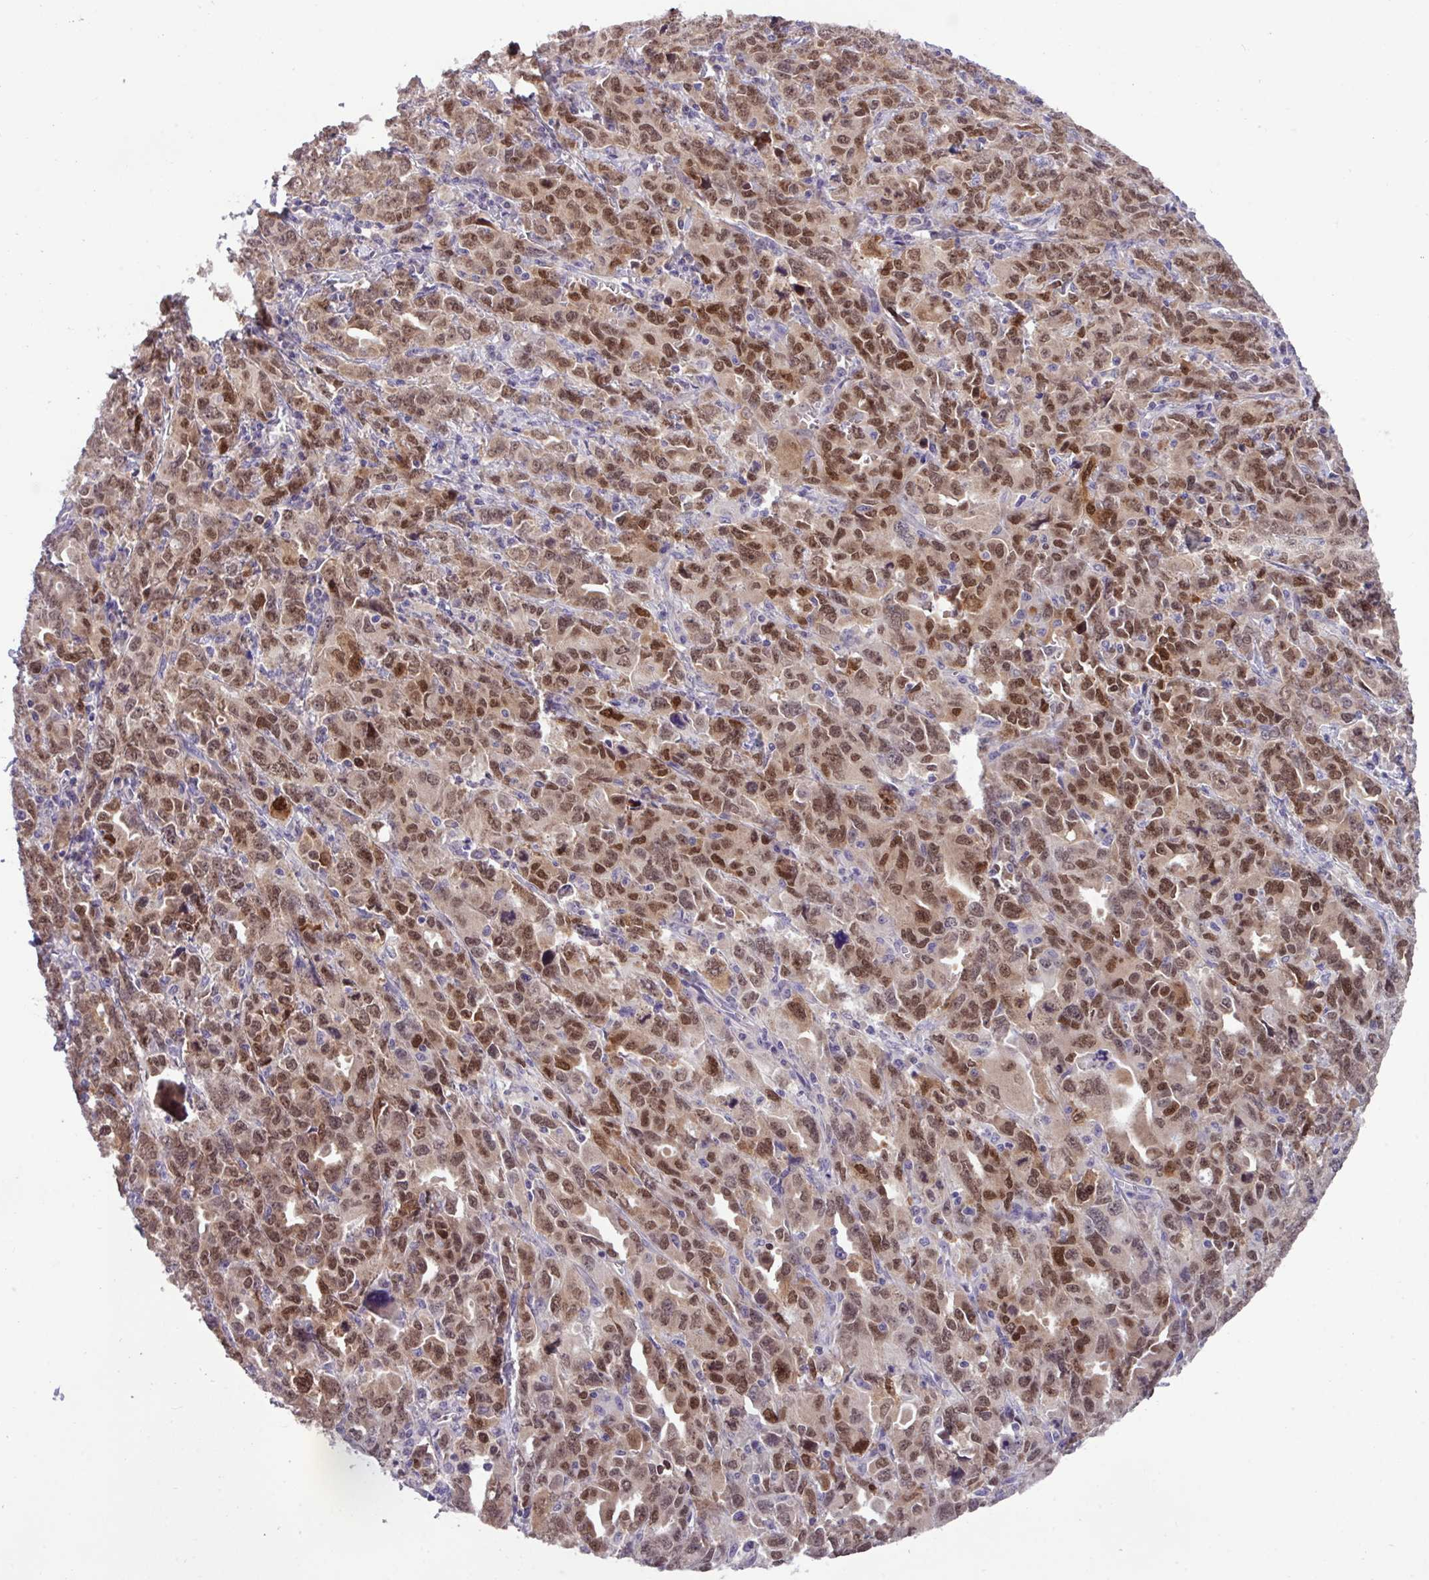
{"staining": {"intensity": "moderate", "quantity": ">75%", "location": "nuclear"}, "tissue": "ovarian cancer", "cell_type": "Tumor cells", "image_type": "cancer", "snomed": [{"axis": "morphology", "description": "Adenocarcinoma, NOS"}, {"axis": "morphology", "description": "Carcinoma, endometroid"}, {"axis": "topography", "description": "Ovary"}], "caption": "Ovarian cancer (endometroid carcinoma) tissue displays moderate nuclear positivity in about >75% of tumor cells", "gene": "PAX8", "patient": {"sex": "female", "age": 72}}